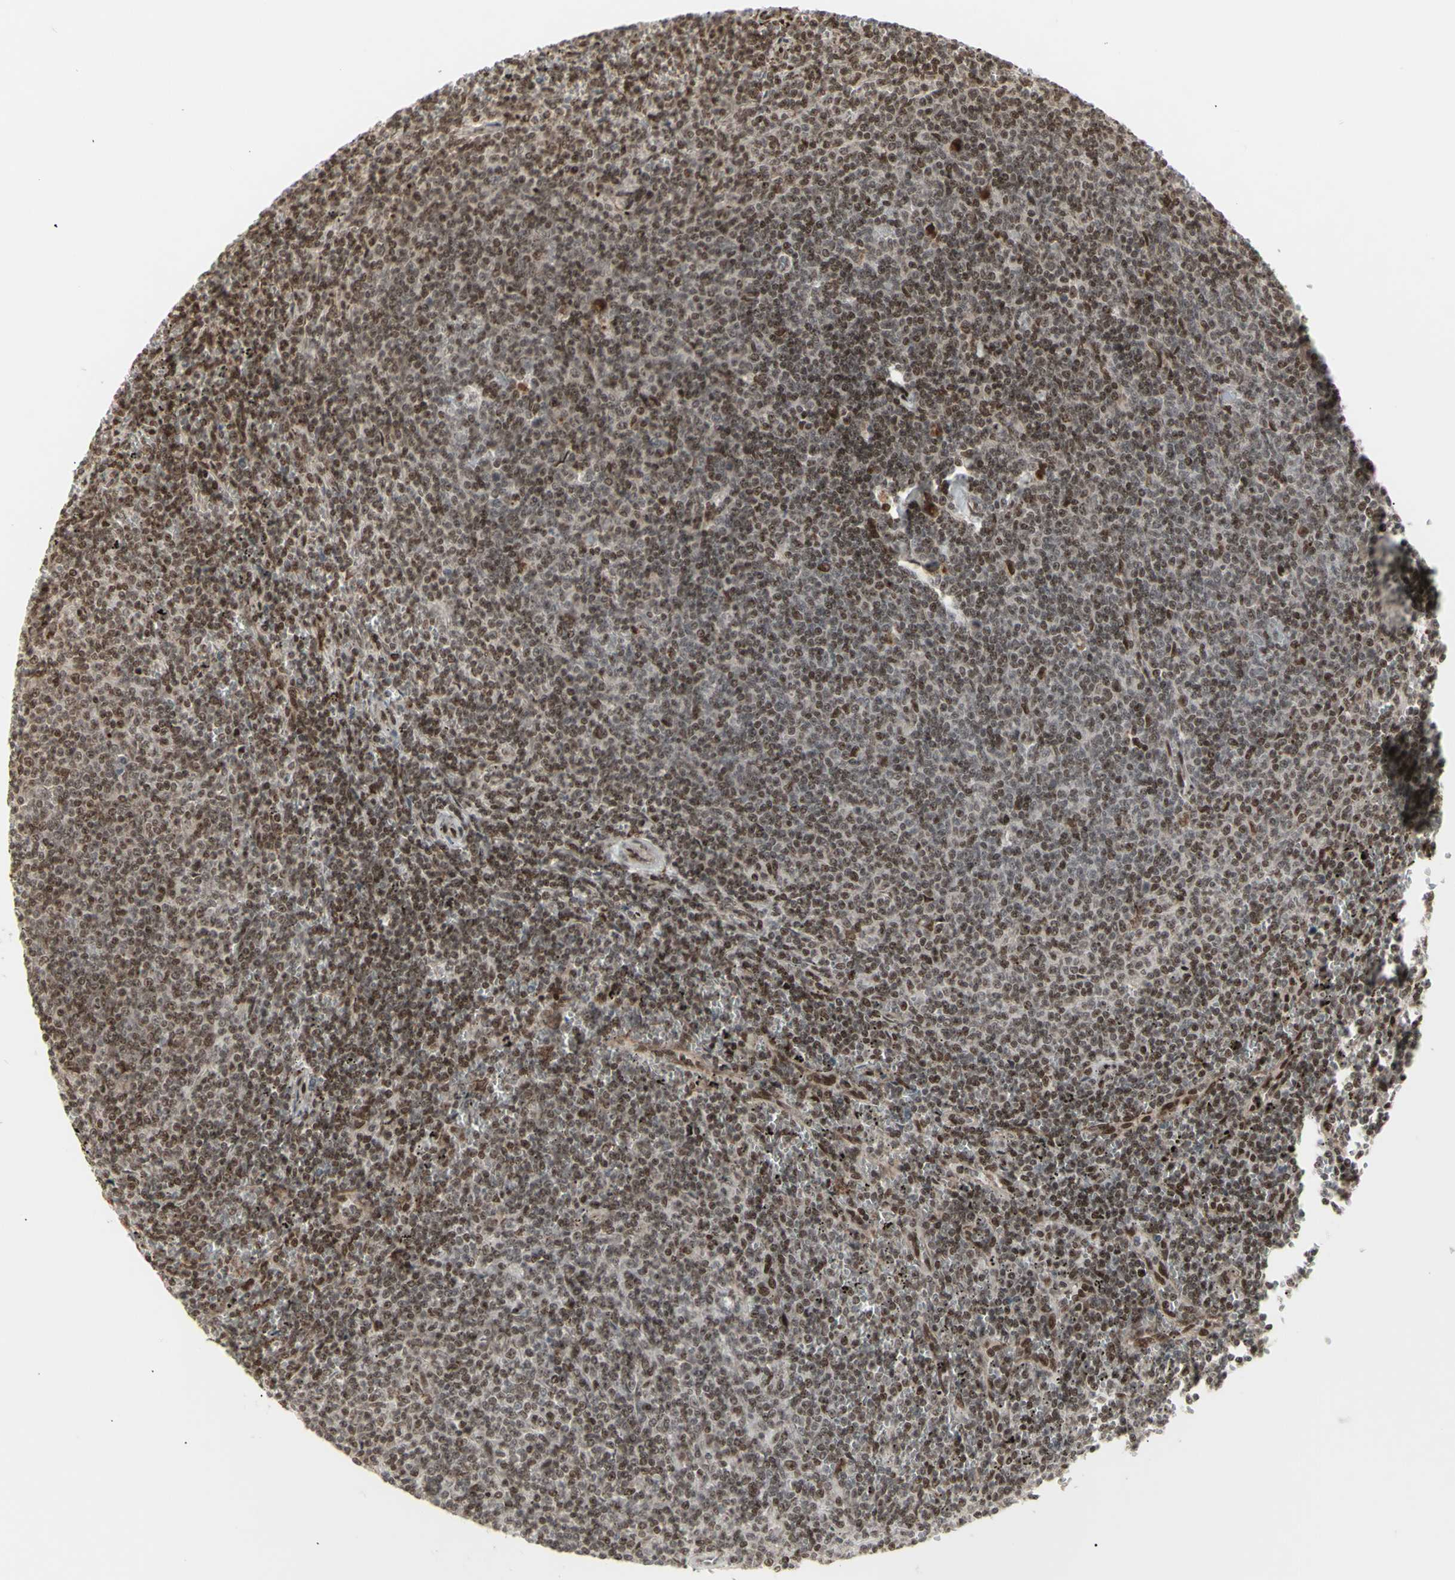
{"staining": {"intensity": "moderate", "quantity": ">75%", "location": "nuclear"}, "tissue": "lymphoma", "cell_type": "Tumor cells", "image_type": "cancer", "snomed": [{"axis": "morphology", "description": "Malignant lymphoma, non-Hodgkin's type, Low grade"}, {"axis": "topography", "description": "Spleen"}], "caption": "A brown stain shows moderate nuclear expression of a protein in low-grade malignant lymphoma, non-Hodgkin's type tumor cells.", "gene": "CBX1", "patient": {"sex": "female", "age": 50}}